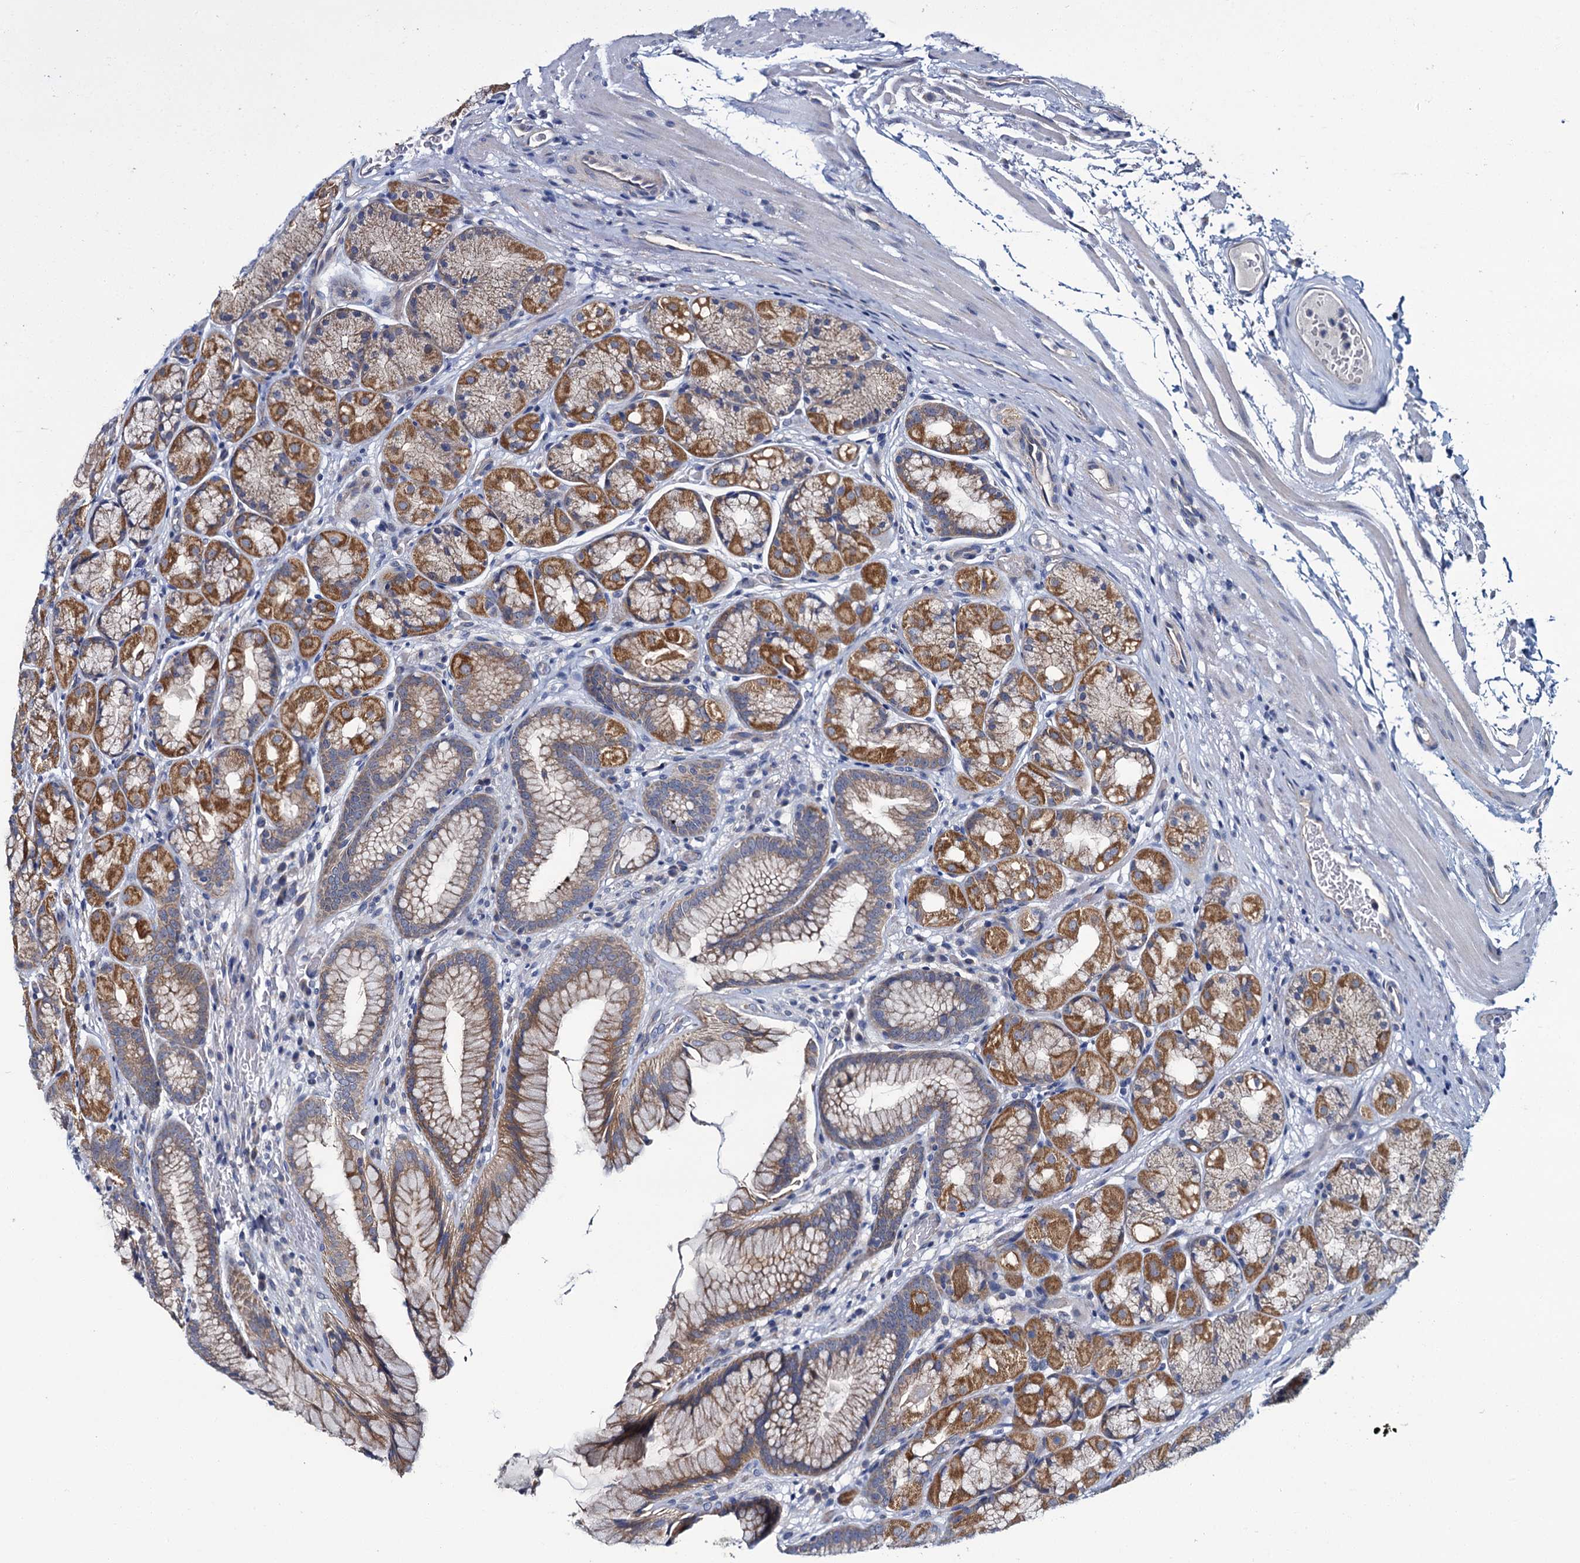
{"staining": {"intensity": "strong", "quantity": "25%-75%", "location": "cytoplasmic/membranous"}, "tissue": "stomach", "cell_type": "Glandular cells", "image_type": "normal", "snomed": [{"axis": "morphology", "description": "Normal tissue, NOS"}, {"axis": "topography", "description": "Stomach"}], "caption": "IHC of normal human stomach demonstrates high levels of strong cytoplasmic/membranous expression in about 25%-75% of glandular cells. (DAB (3,3'-diaminobenzidine) IHC, brown staining for protein, blue staining for nuclei).", "gene": "CEP295", "patient": {"sex": "male", "age": 63}}